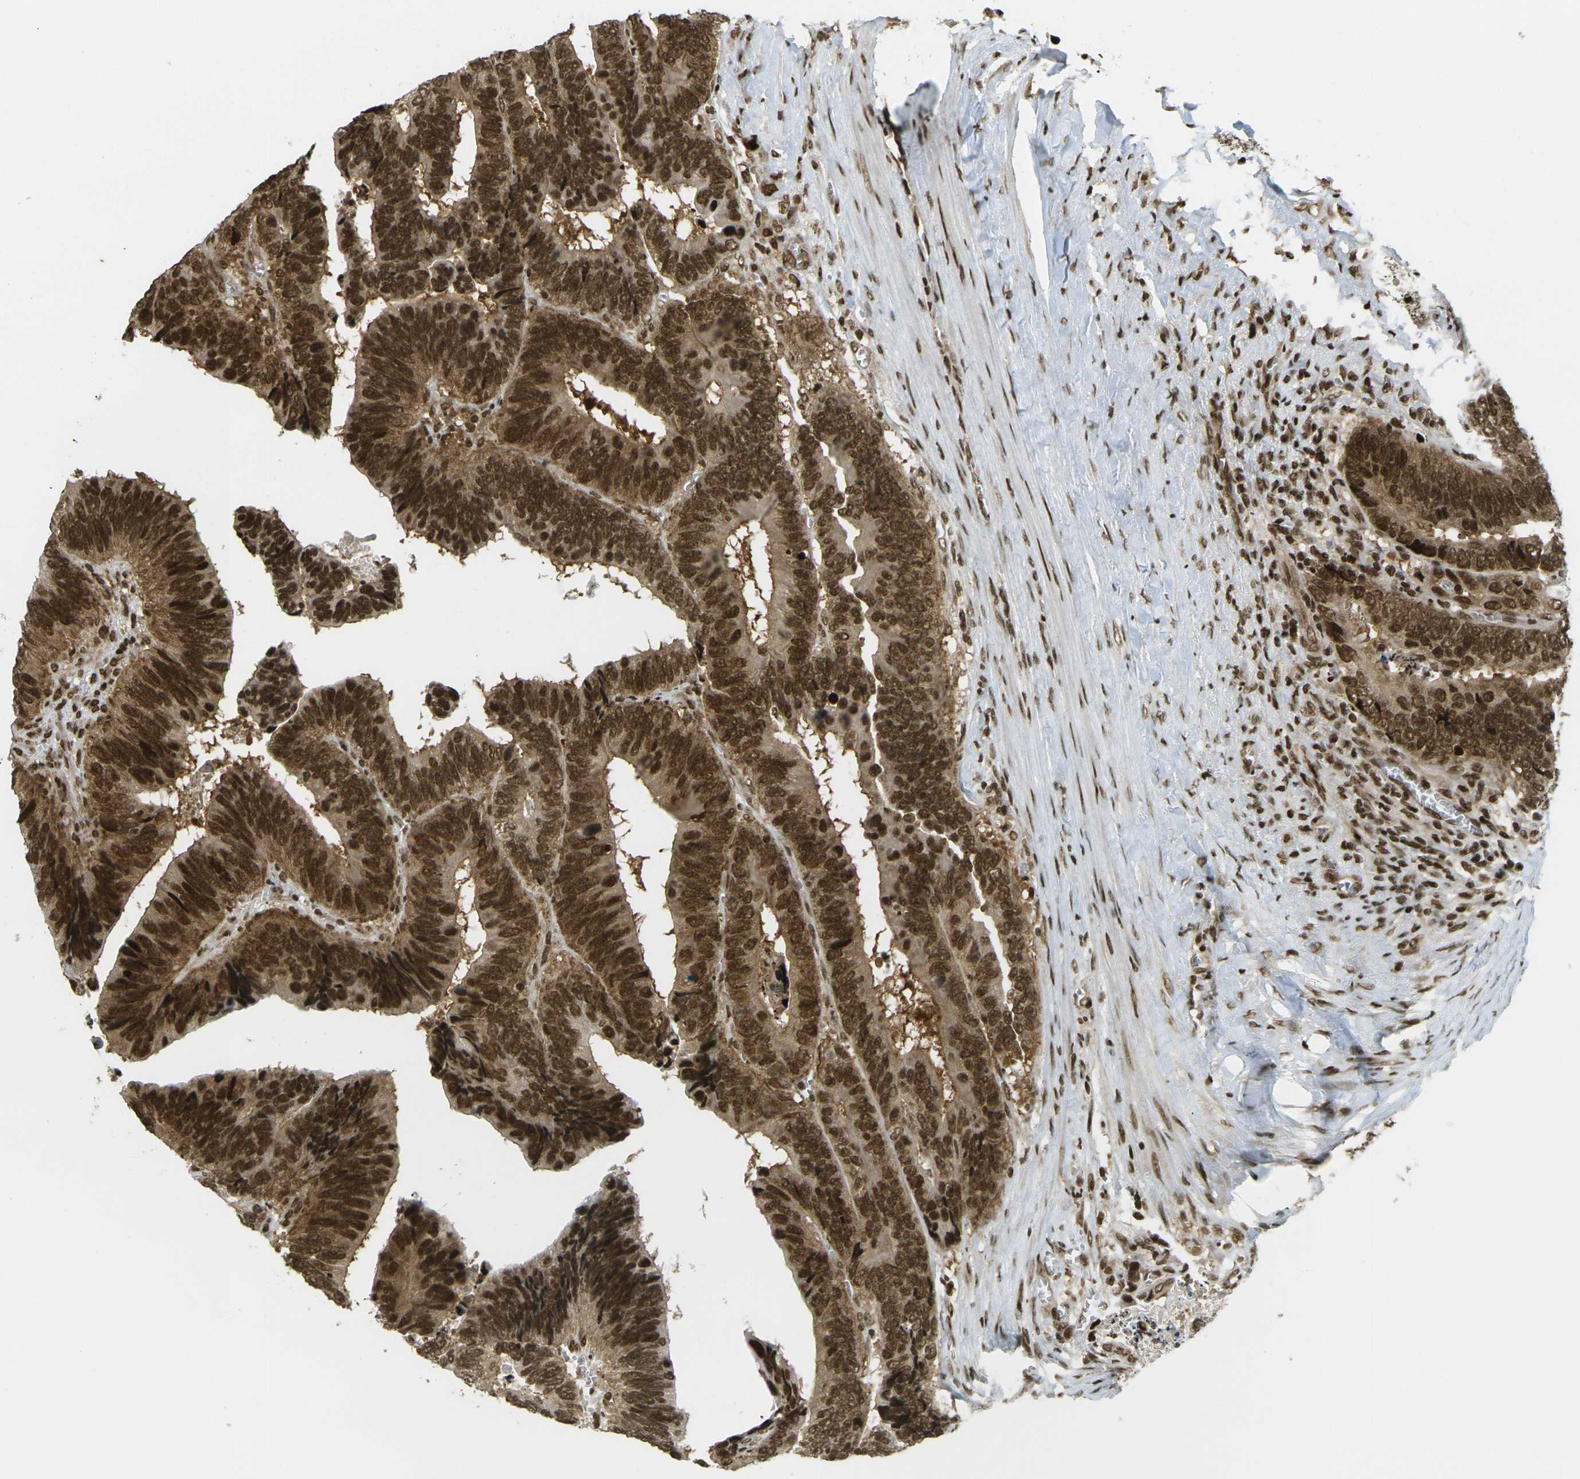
{"staining": {"intensity": "strong", "quantity": ">75%", "location": "cytoplasmic/membranous,nuclear"}, "tissue": "colorectal cancer", "cell_type": "Tumor cells", "image_type": "cancer", "snomed": [{"axis": "morphology", "description": "Adenocarcinoma, NOS"}, {"axis": "topography", "description": "Colon"}], "caption": "This histopathology image demonstrates colorectal cancer stained with IHC to label a protein in brown. The cytoplasmic/membranous and nuclear of tumor cells show strong positivity for the protein. Nuclei are counter-stained blue.", "gene": "RUVBL2", "patient": {"sex": "male", "age": 72}}